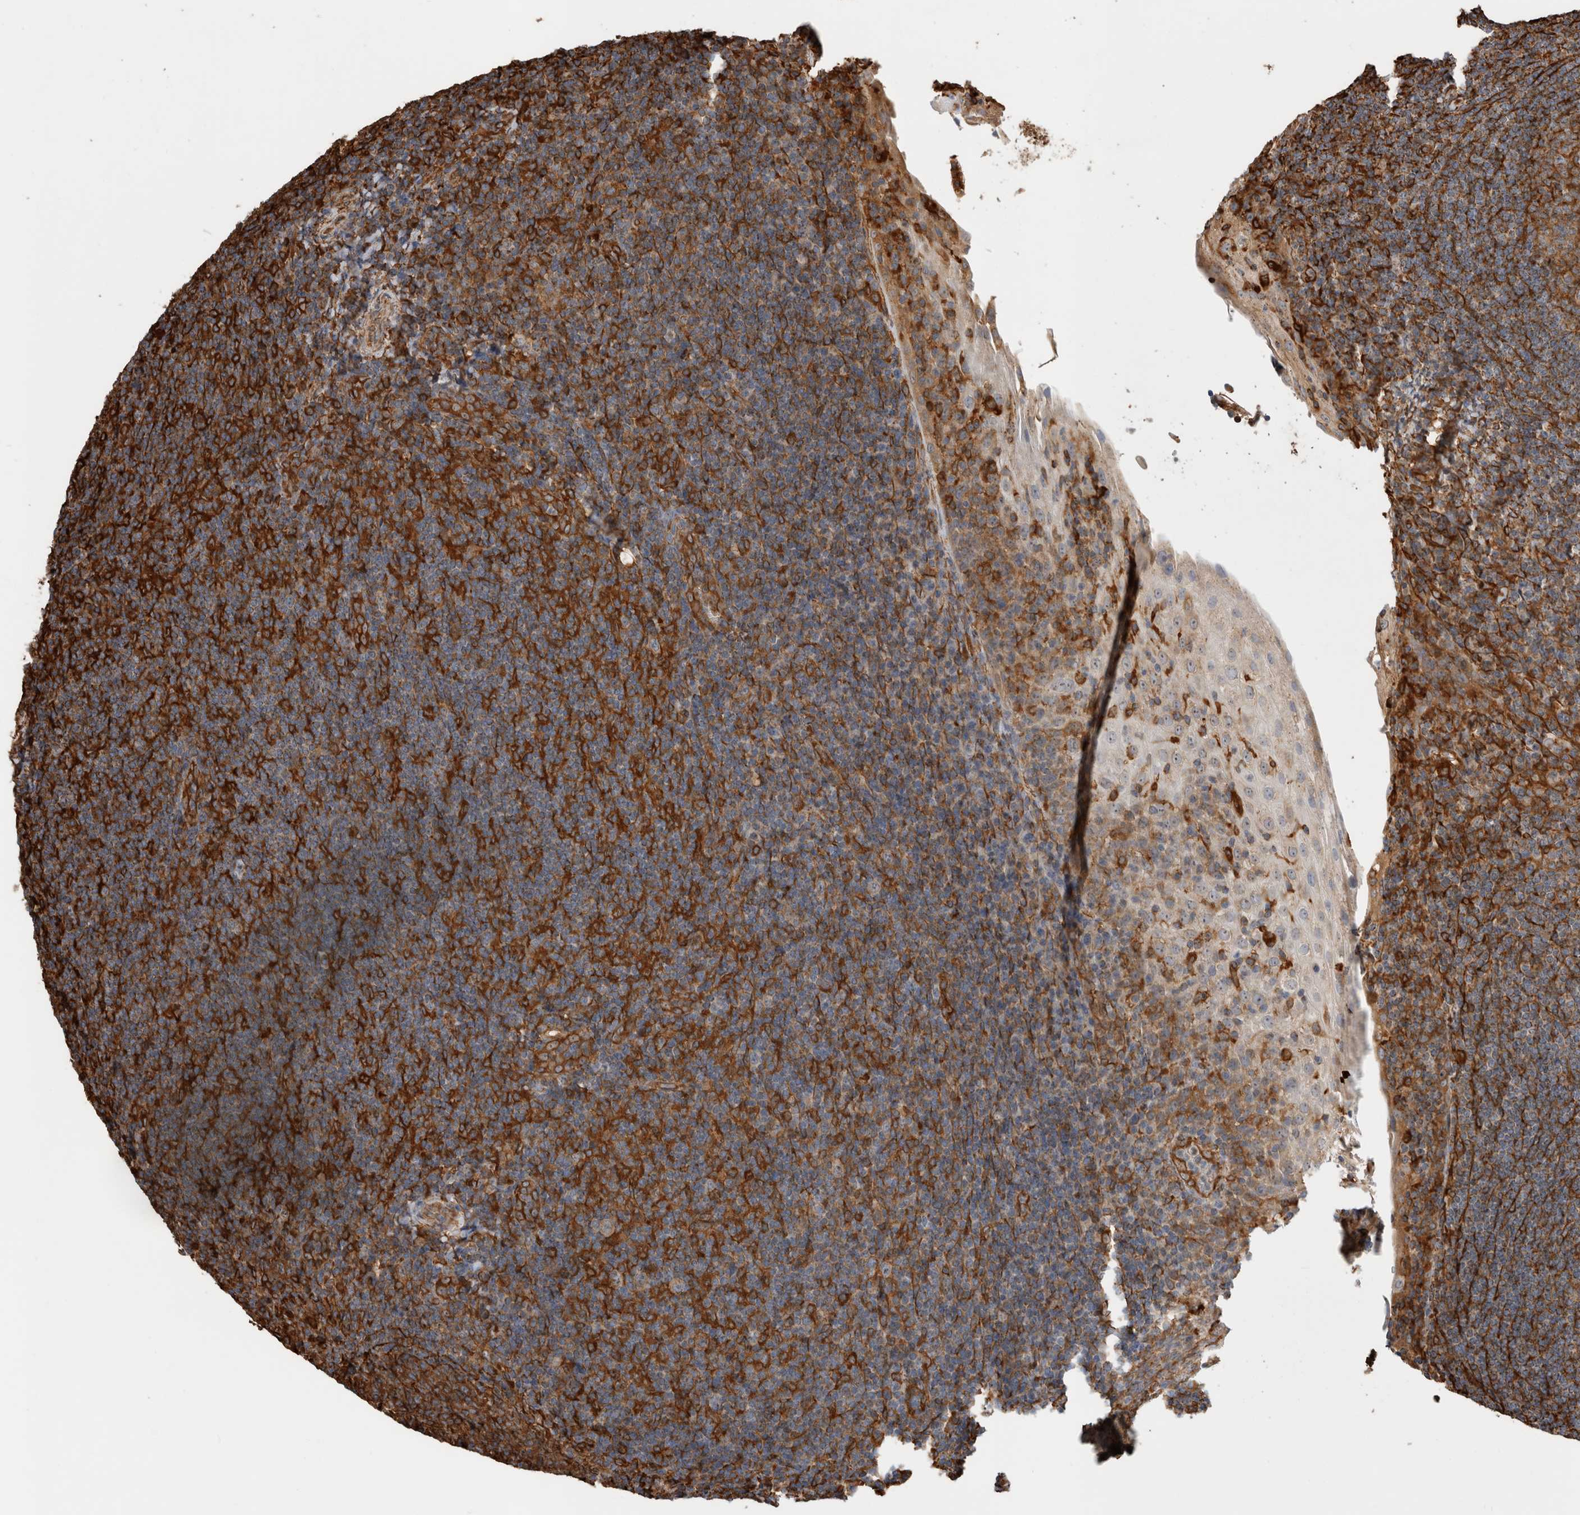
{"staining": {"intensity": "moderate", "quantity": ">75%", "location": "cytoplasmic/membranous"}, "tissue": "tonsil", "cell_type": "Germinal center cells", "image_type": "normal", "snomed": [{"axis": "morphology", "description": "Normal tissue, NOS"}, {"axis": "topography", "description": "Tonsil"}], "caption": "IHC (DAB) staining of benign human tonsil demonstrates moderate cytoplasmic/membranous protein staining in about >75% of germinal center cells. (DAB IHC with brightfield microscopy, high magnification).", "gene": "ZNF397", "patient": {"sex": "male", "age": 37}}